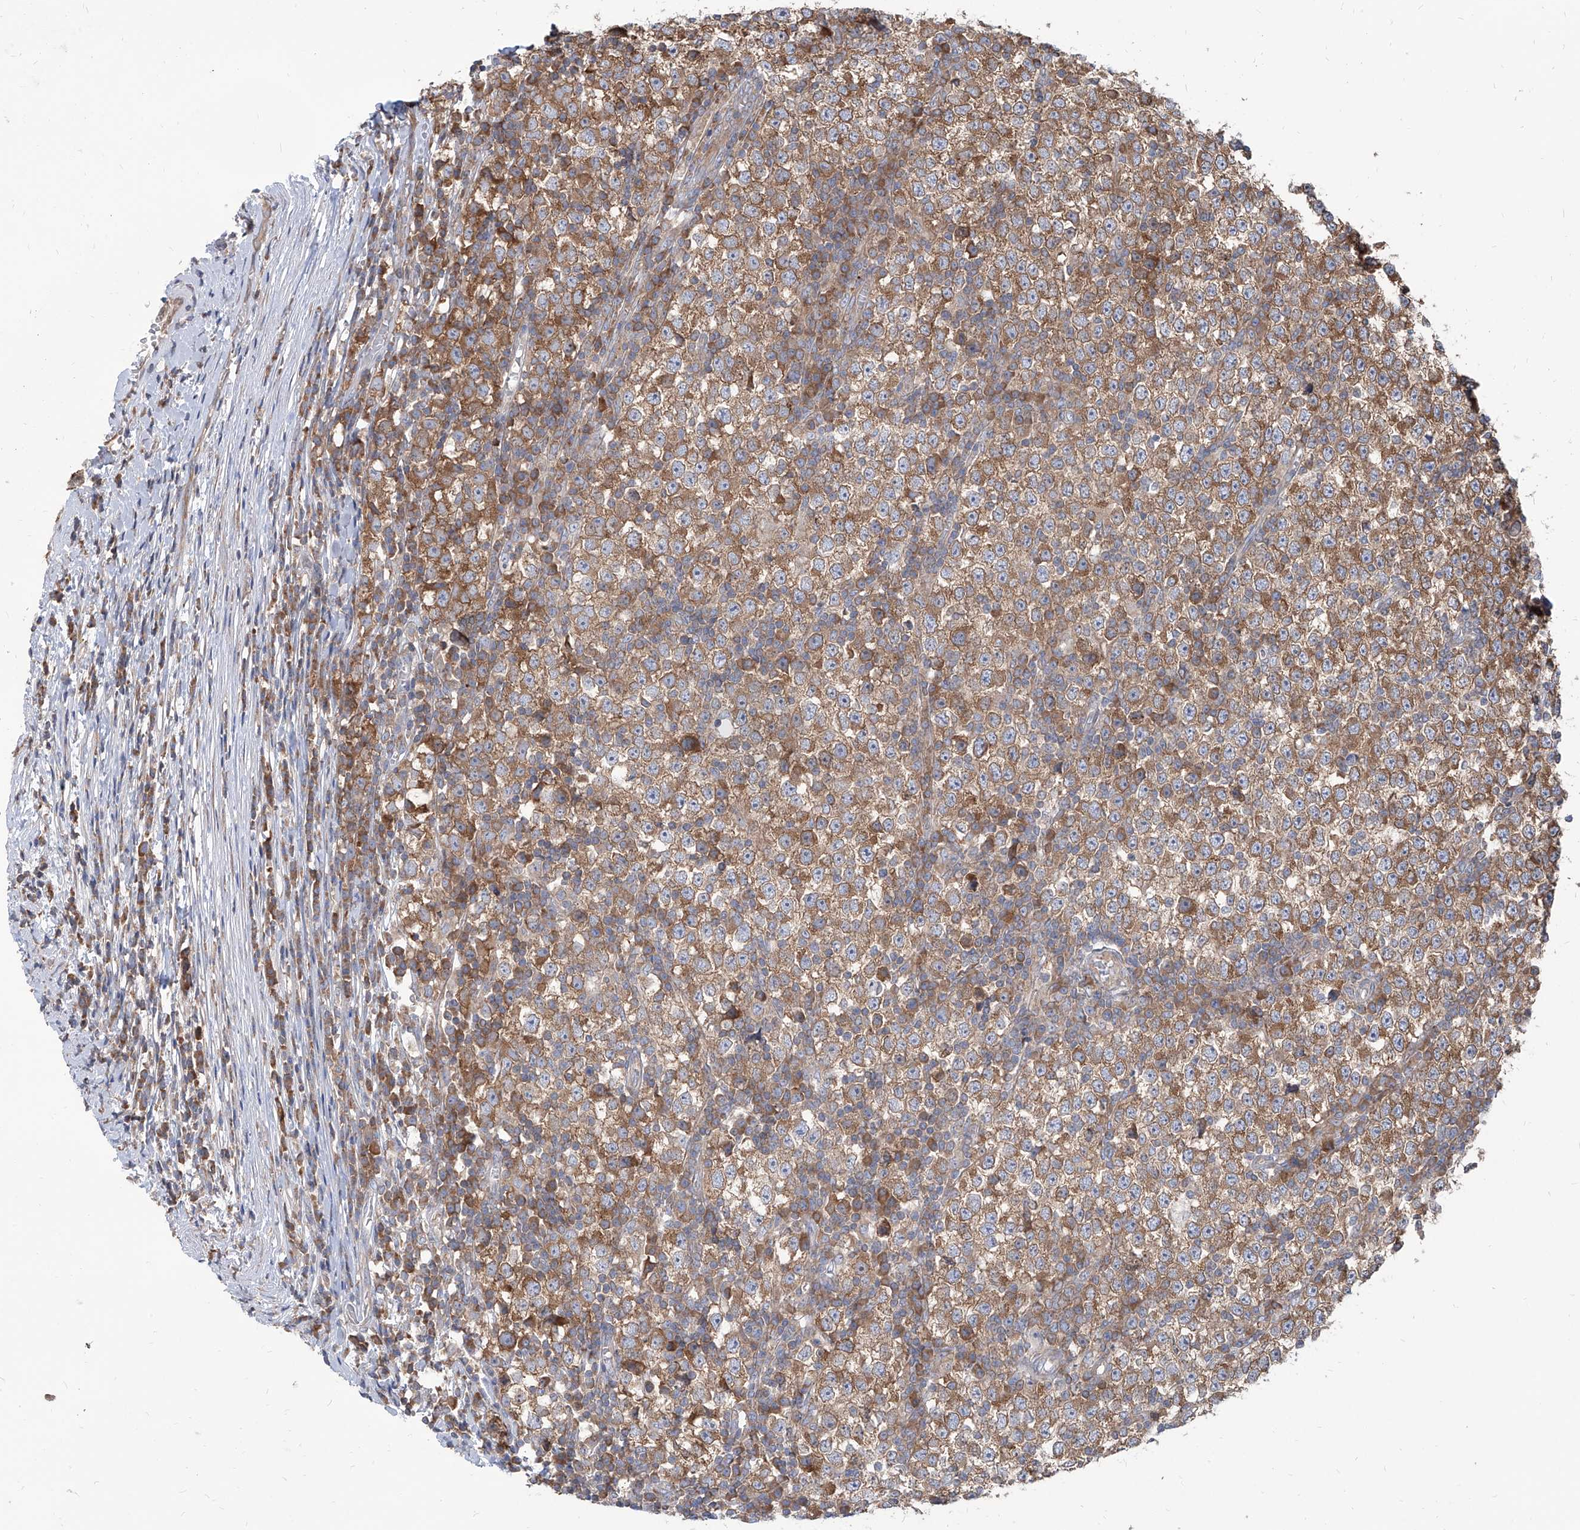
{"staining": {"intensity": "moderate", "quantity": ">75%", "location": "cytoplasmic/membranous"}, "tissue": "testis cancer", "cell_type": "Tumor cells", "image_type": "cancer", "snomed": [{"axis": "morphology", "description": "Seminoma, NOS"}, {"axis": "topography", "description": "Testis"}], "caption": "This photomicrograph exhibits testis seminoma stained with immunohistochemistry (IHC) to label a protein in brown. The cytoplasmic/membranous of tumor cells show moderate positivity for the protein. Nuclei are counter-stained blue.", "gene": "FAM83B", "patient": {"sex": "male", "age": 65}}